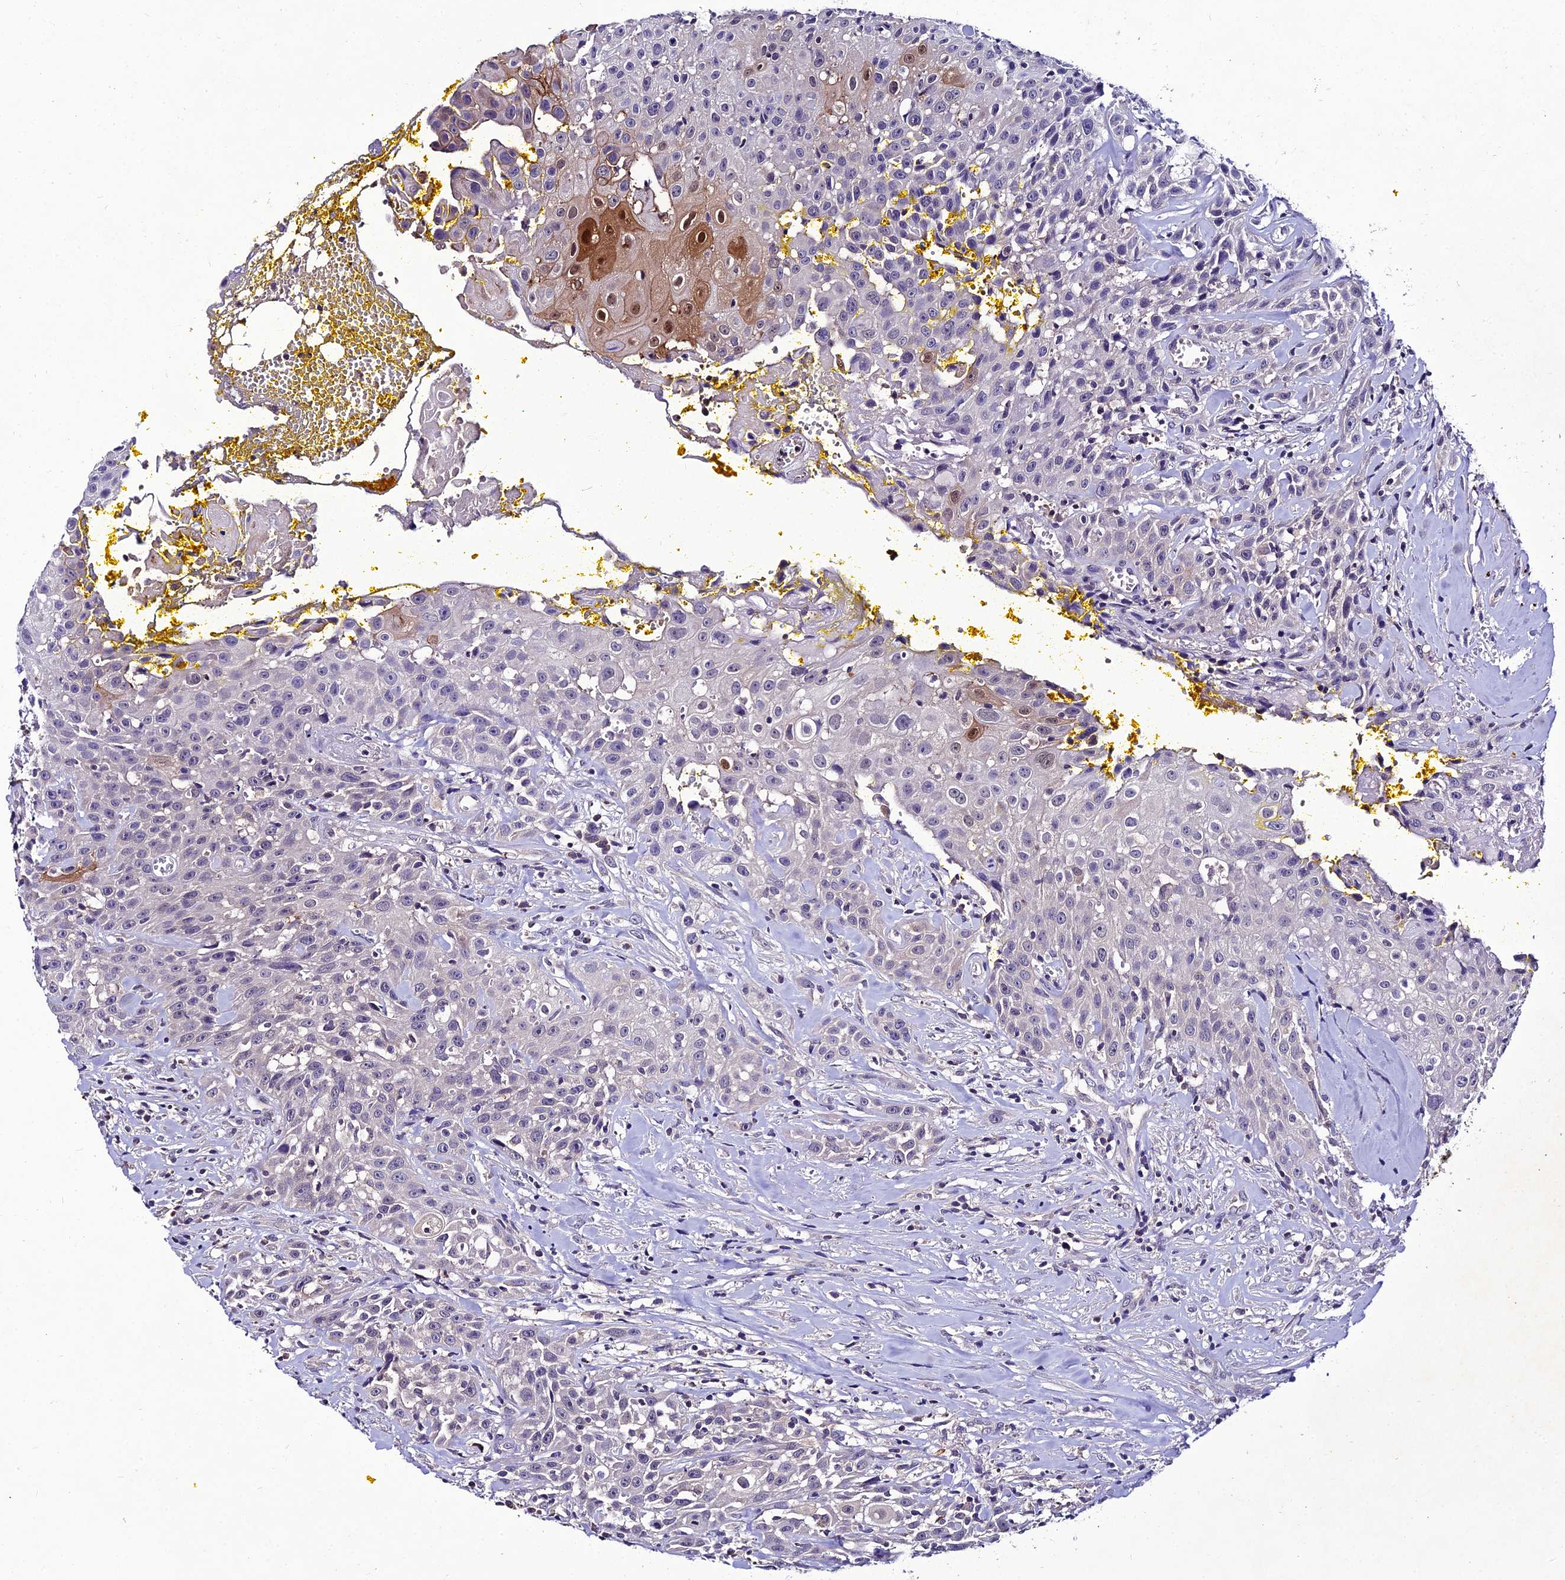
{"staining": {"intensity": "strong", "quantity": "25%-75%", "location": "cytoplasmic/membranous,nuclear"}, "tissue": "head and neck cancer", "cell_type": "Tumor cells", "image_type": "cancer", "snomed": [{"axis": "morphology", "description": "Squamous cell carcinoma, NOS"}, {"axis": "topography", "description": "Oral tissue"}, {"axis": "topography", "description": "Head-Neck"}], "caption": "A photomicrograph of human head and neck squamous cell carcinoma stained for a protein demonstrates strong cytoplasmic/membranous and nuclear brown staining in tumor cells. The protein of interest is stained brown, and the nuclei are stained in blue (DAB (3,3'-diaminobenzidine) IHC with brightfield microscopy, high magnification).", "gene": "LGALS7", "patient": {"sex": "female", "age": 82}}